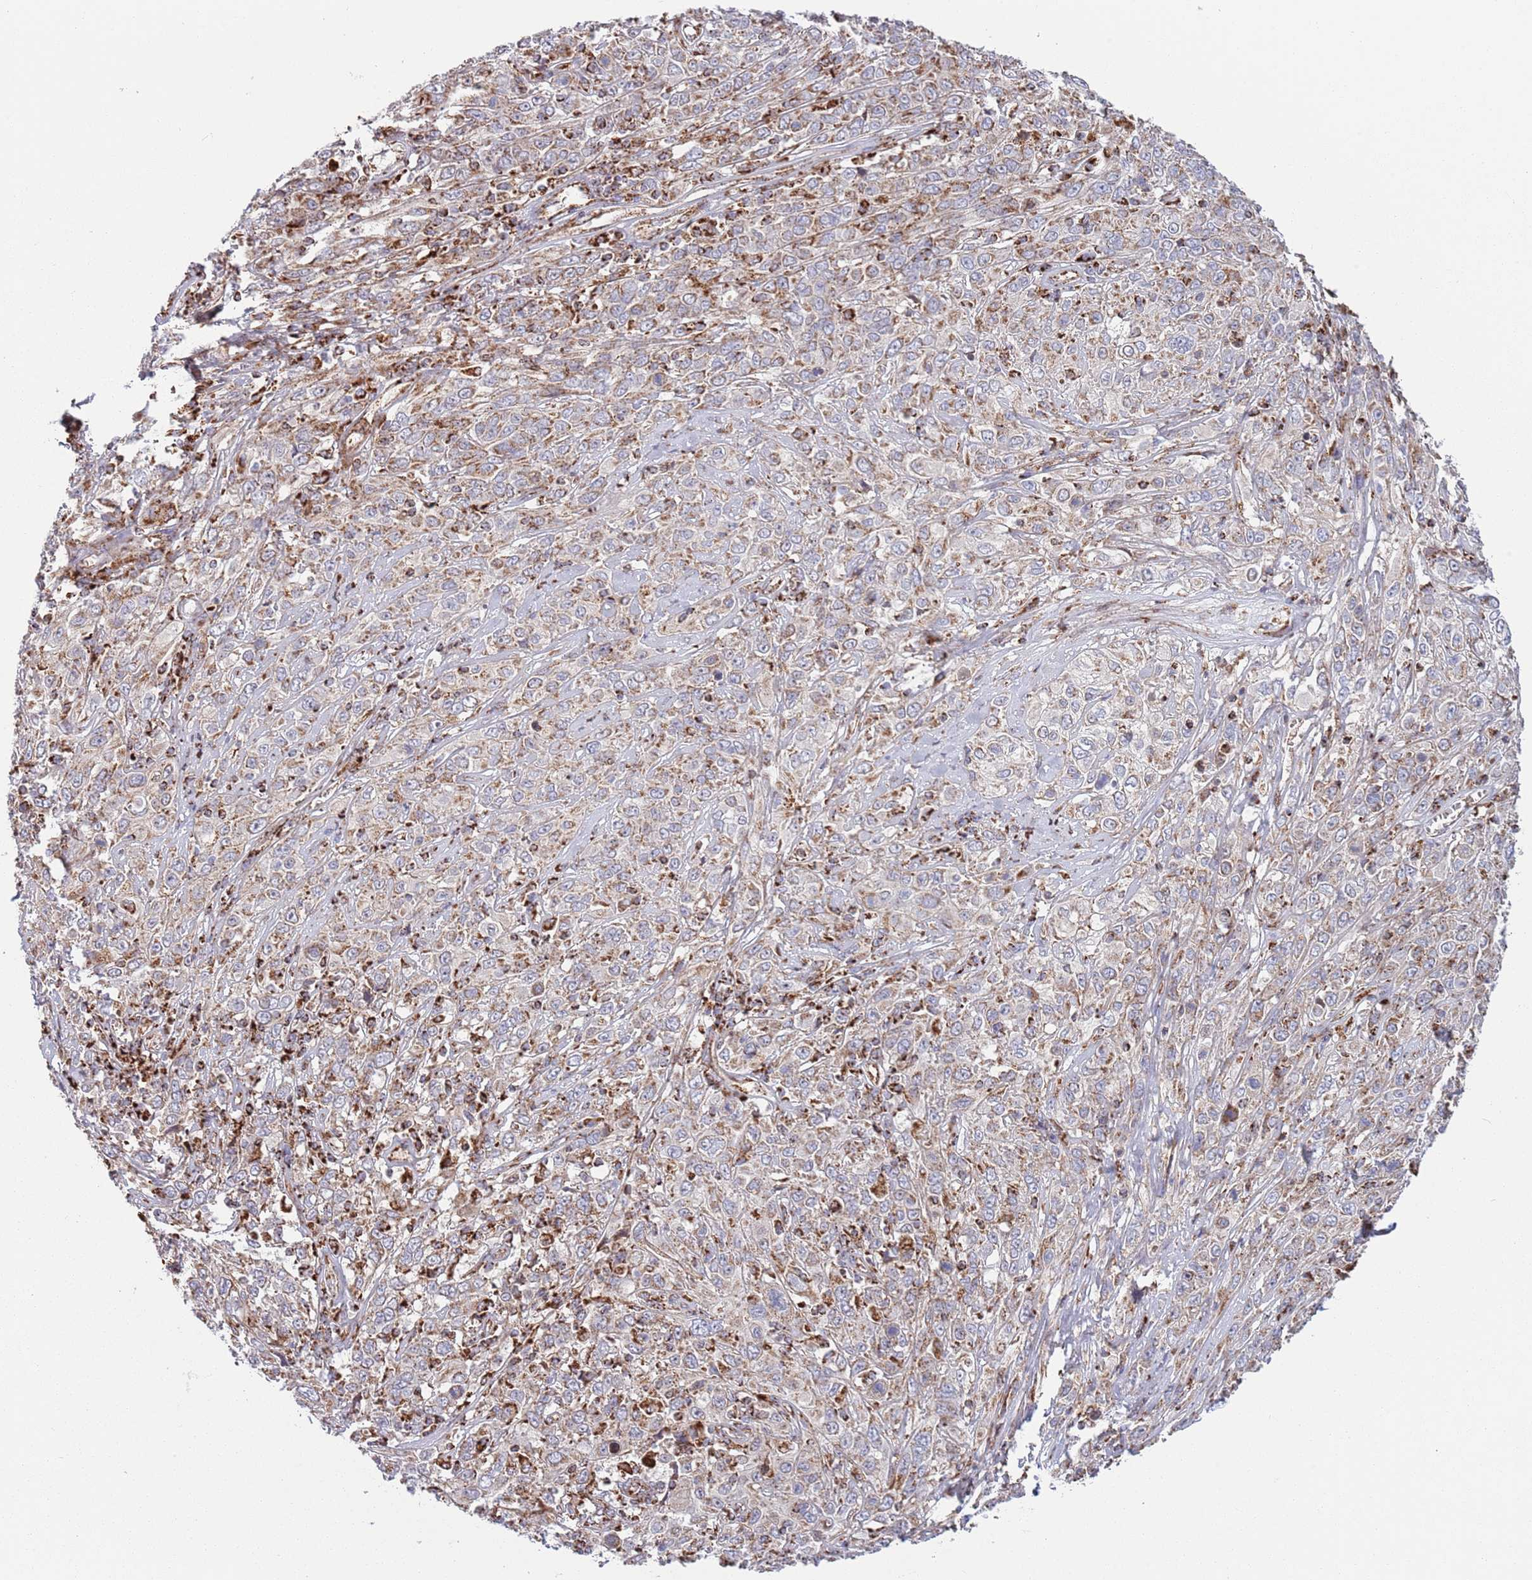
{"staining": {"intensity": "weak", "quantity": ">75%", "location": "cytoplasmic/membranous"}, "tissue": "cervical cancer", "cell_type": "Tumor cells", "image_type": "cancer", "snomed": [{"axis": "morphology", "description": "Squamous cell carcinoma, NOS"}, {"axis": "topography", "description": "Cervix"}], "caption": "DAB (3,3'-diaminobenzidine) immunohistochemical staining of squamous cell carcinoma (cervical) displays weak cytoplasmic/membranous protein staining in approximately >75% of tumor cells.", "gene": "ATP5PD", "patient": {"sex": "female", "age": 46}}